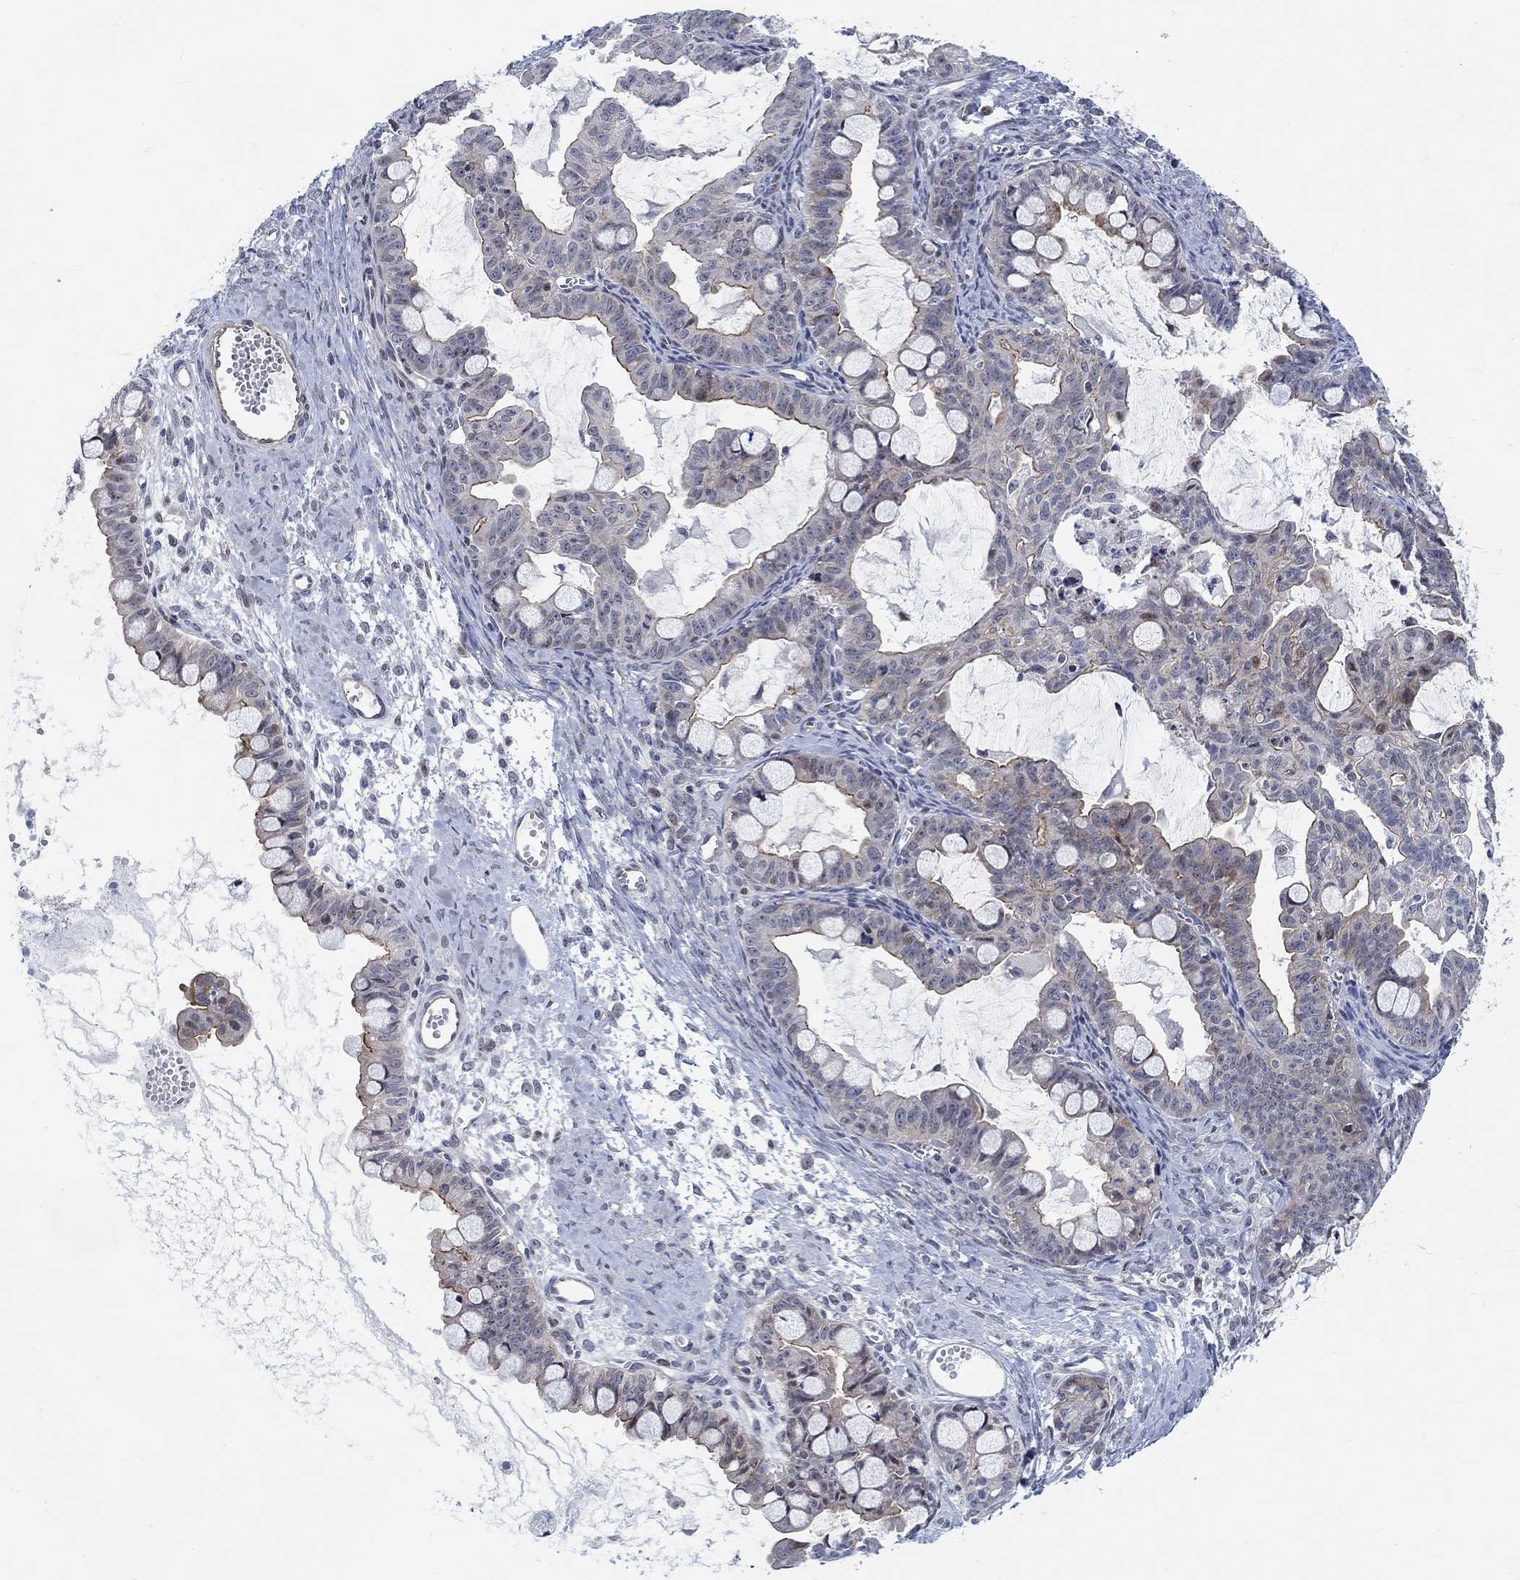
{"staining": {"intensity": "strong", "quantity": "<25%", "location": "cytoplasmic/membranous"}, "tissue": "ovarian cancer", "cell_type": "Tumor cells", "image_type": "cancer", "snomed": [{"axis": "morphology", "description": "Cystadenocarcinoma, mucinous, NOS"}, {"axis": "topography", "description": "Ovary"}], "caption": "Brown immunohistochemical staining in ovarian cancer displays strong cytoplasmic/membranous positivity in about <25% of tumor cells.", "gene": "KCNH8", "patient": {"sex": "female", "age": 63}}